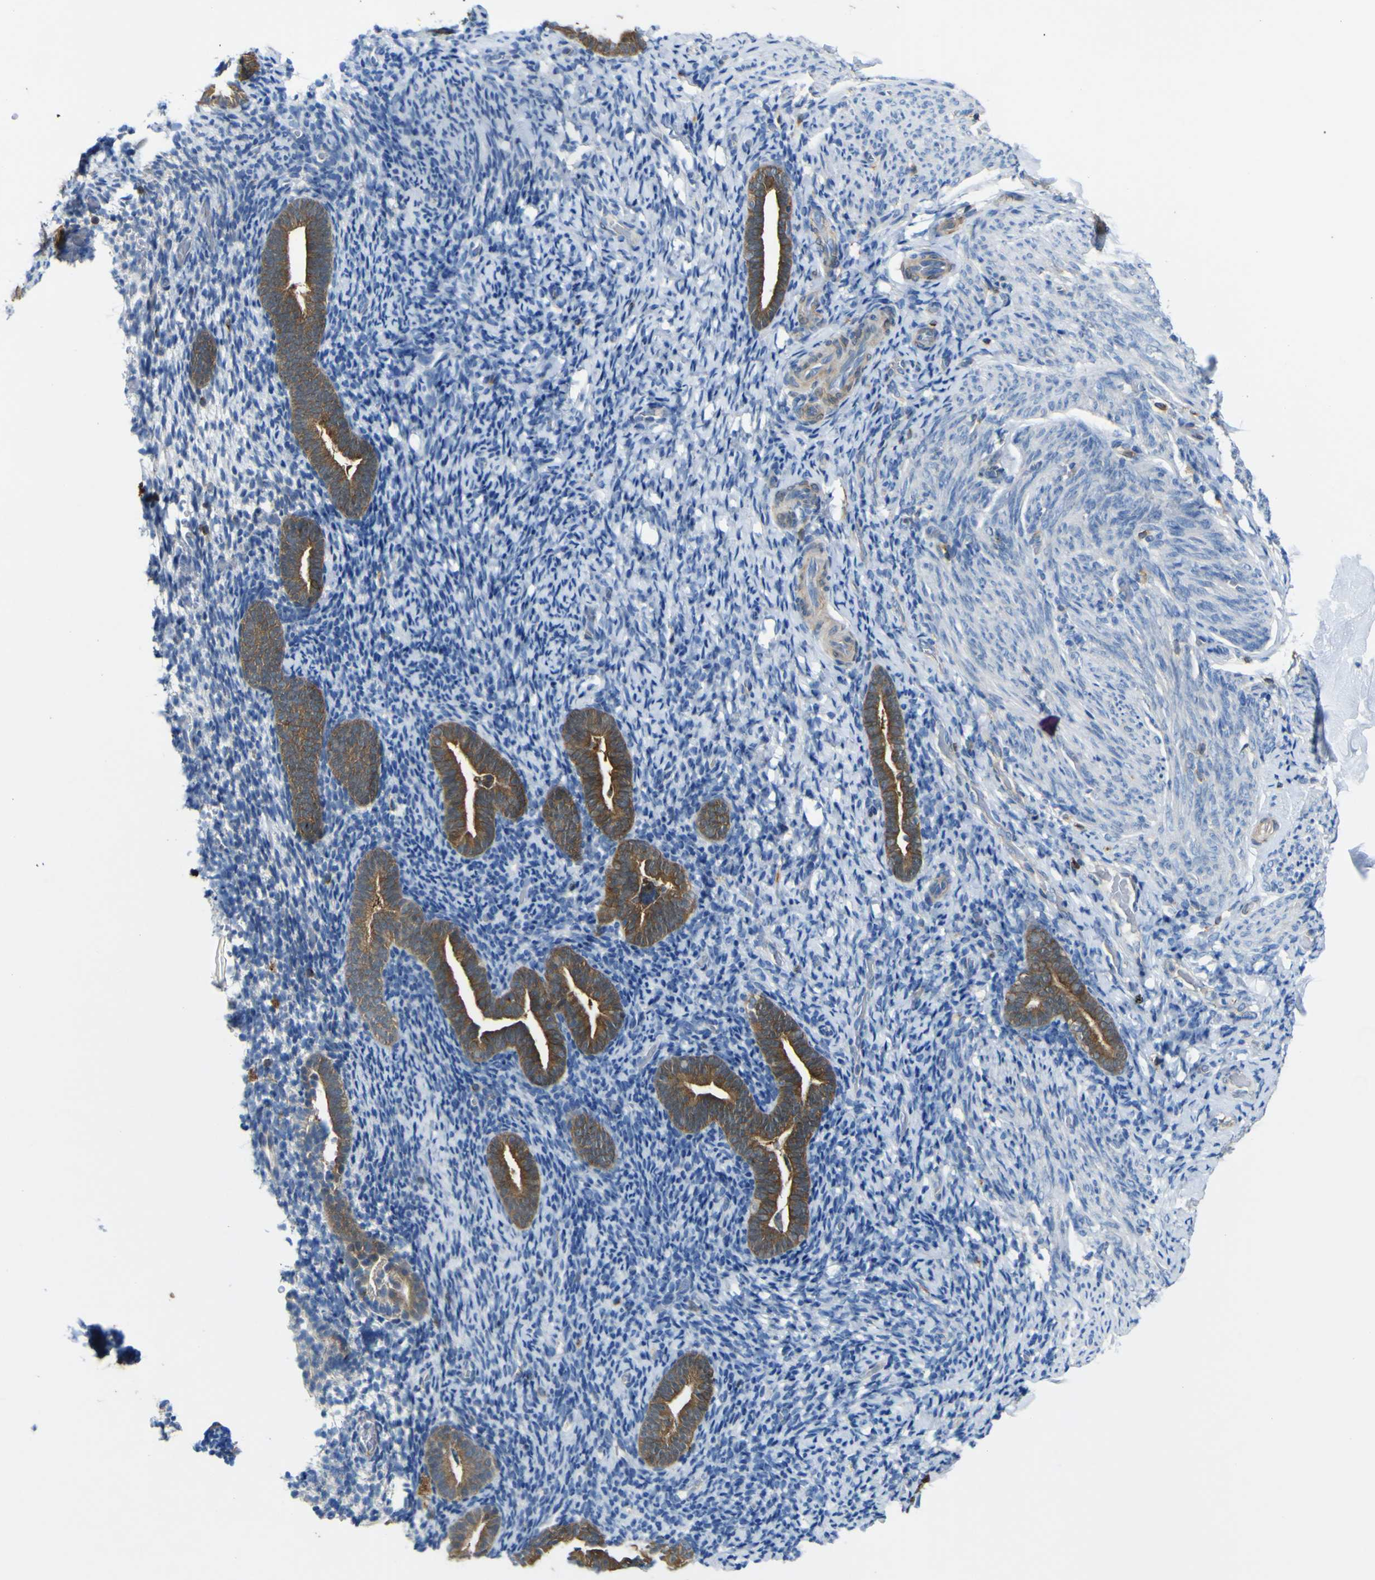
{"staining": {"intensity": "negative", "quantity": "none", "location": "none"}, "tissue": "endometrium", "cell_type": "Cells in endometrial stroma", "image_type": "normal", "snomed": [{"axis": "morphology", "description": "Normal tissue, NOS"}, {"axis": "topography", "description": "Endometrium"}], "caption": "A photomicrograph of endometrium stained for a protein exhibits no brown staining in cells in endometrial stroma. (Brightfield microscopy of DAB (3,3'-diaminobenzidine) IHC at high magnification).", "gene": "EML2", "patient": {"sex": "female", "age": 51}}